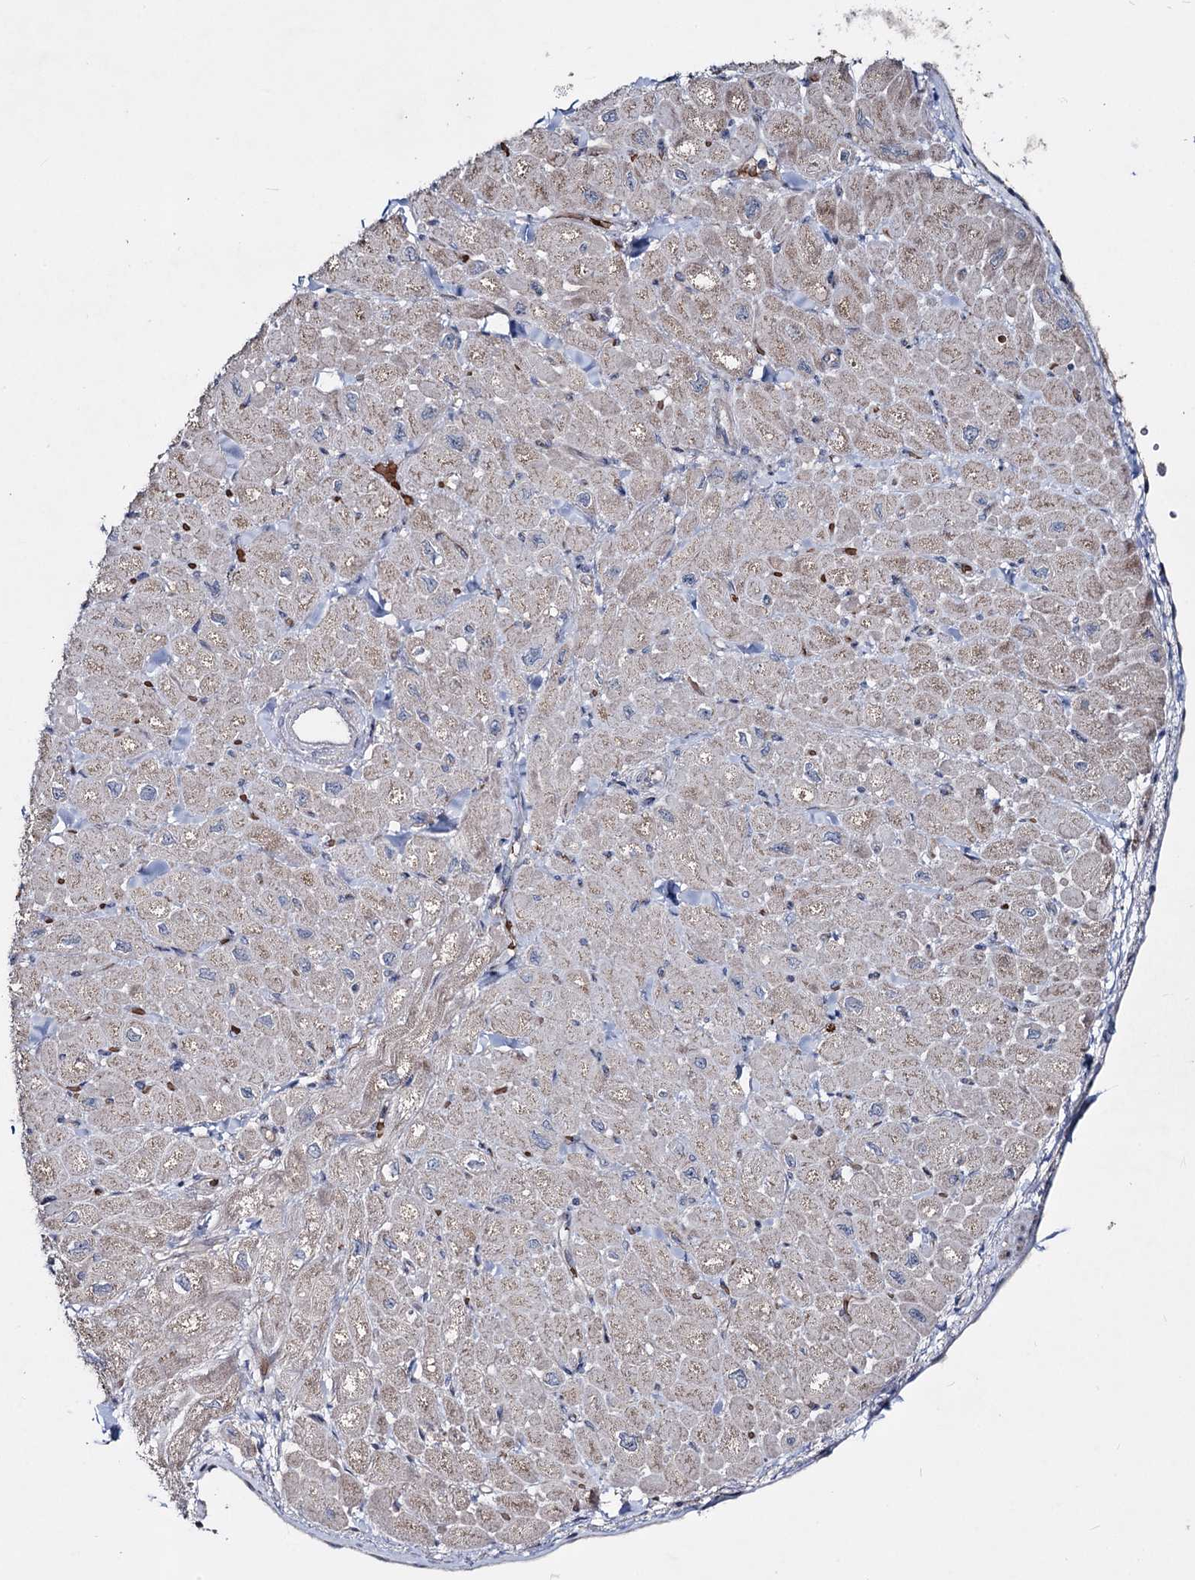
{"staining": {"intensity": "weak", "quantity": "<25%", "location": "cytoplasmic/membranous"}, "tissue": "heart muscle", "cell_type": "Cardiomyocytes", "image_type": "normal", "snomed": [{"axis": "morphology", "description": "Normal tissue, NOS"}, {"axis": "topography", "description": "Heart"}], "caption": "IHC micrograph of benign human heart muscle stained for a protein (brown), which shows no staining in cardiomyocytes. (DAB immunohistochemistry (IHC), high magnification).", "gene": "RNF6", "patient": {"sex": "male", "age": 65}}